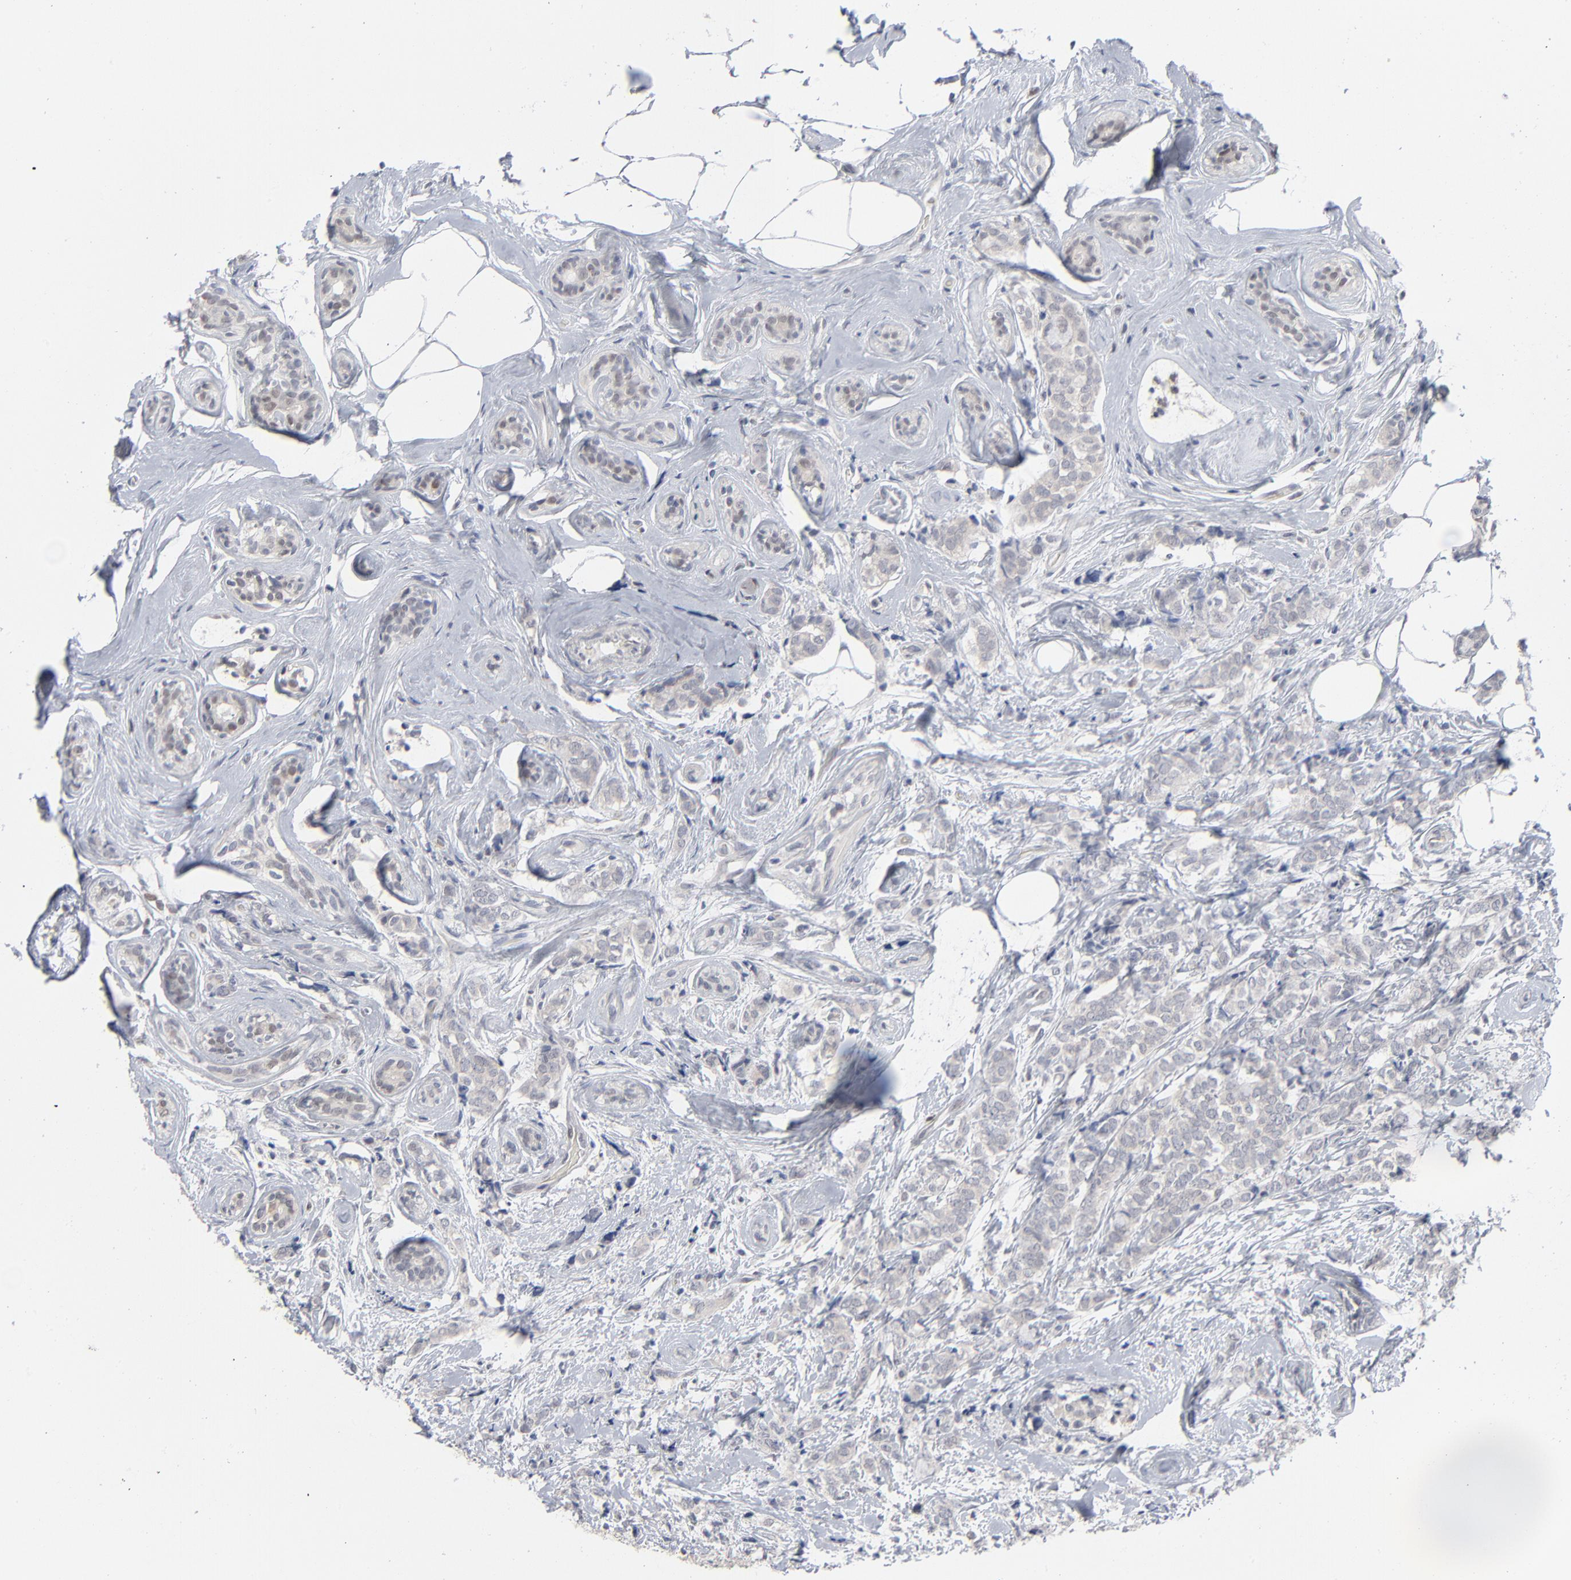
{"staining": {"intensity": "negative", "quantity": "none", "location": "none"}, "tissue": "breast cancer", "cell_type": "Tumor cells", "image_type": "cancer", "snomed": [{"axis": "morphology", "description": "Lobular carcinoma"}, {"axis": "topography", "description": "Breast"}], "caption": "High magnification brightfield microscopy of breast lobular carcinoma stained with DAB (3,3'-diaminobenzidine) (brown) and counterstained with hematoxylin (blue): tumor cells show no significant positivity. The staining was performed using DAB to visualize the protein expression in brown, while the nuclei were stained in blue with hematoxylin (Magnification: 20x).", "gene": "FOXN2", "patient": {"sex": "female", "age": 60}}